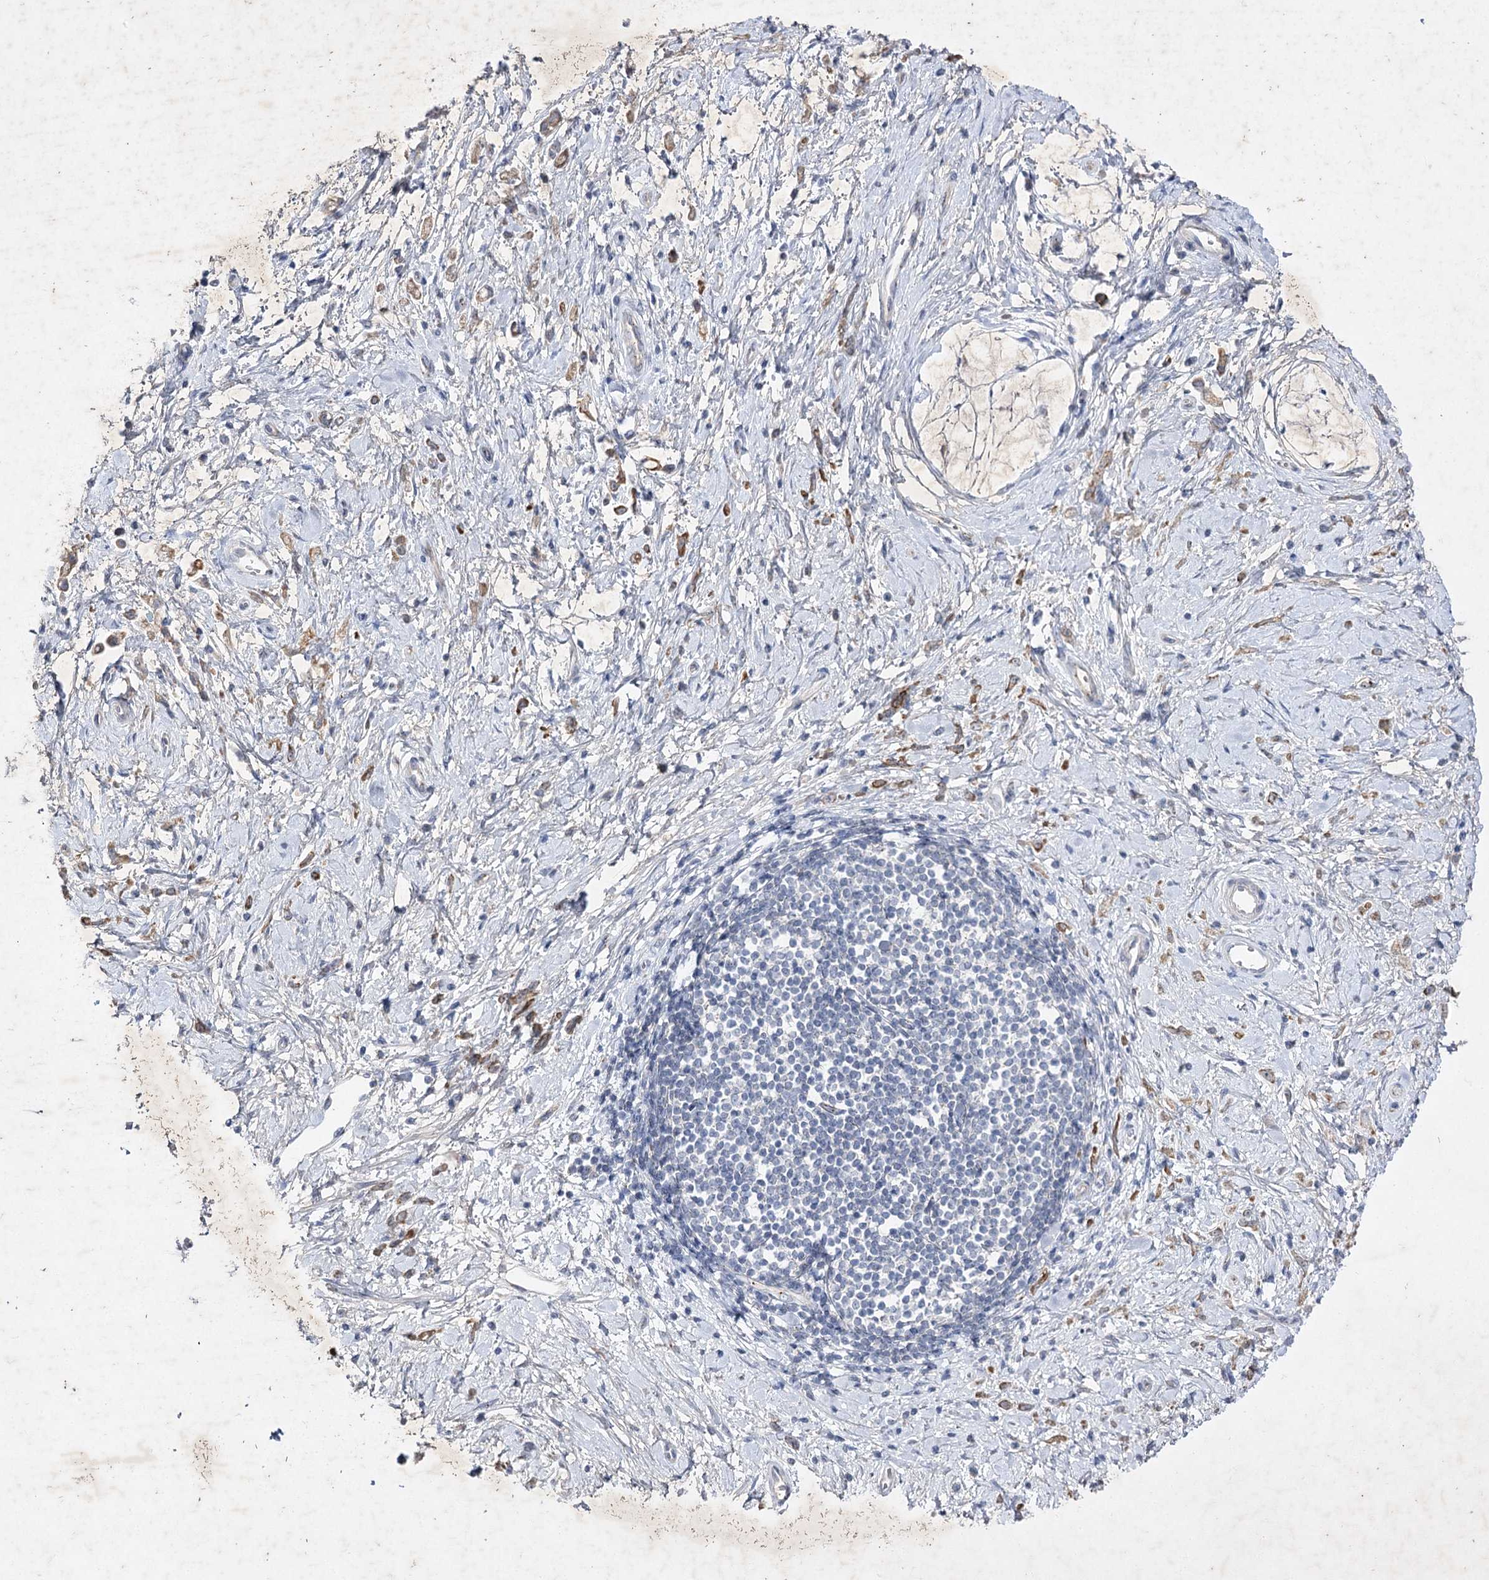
{"staining": {"intensity": "weak", "quantity": ">75%", "location": "cytoplasmic/membranous"}, "tissue": "stomach cancer", "cell_type": "Tumor cells", "image_type": "cancer", "snomed": [{"axis": "morphology", "description": "Adenocarcinoma, NOS"}, {"axis": "topography", "description": "Stomach"}], "caption": "Weak cytoplasmic/membranous expression for a protein is appreciated in about >75% of tumor cells of stomach cancer (adenocarcinoma) using IHC.", "gene": "COX15", "patient": {"sex": "female", "age": 60}}